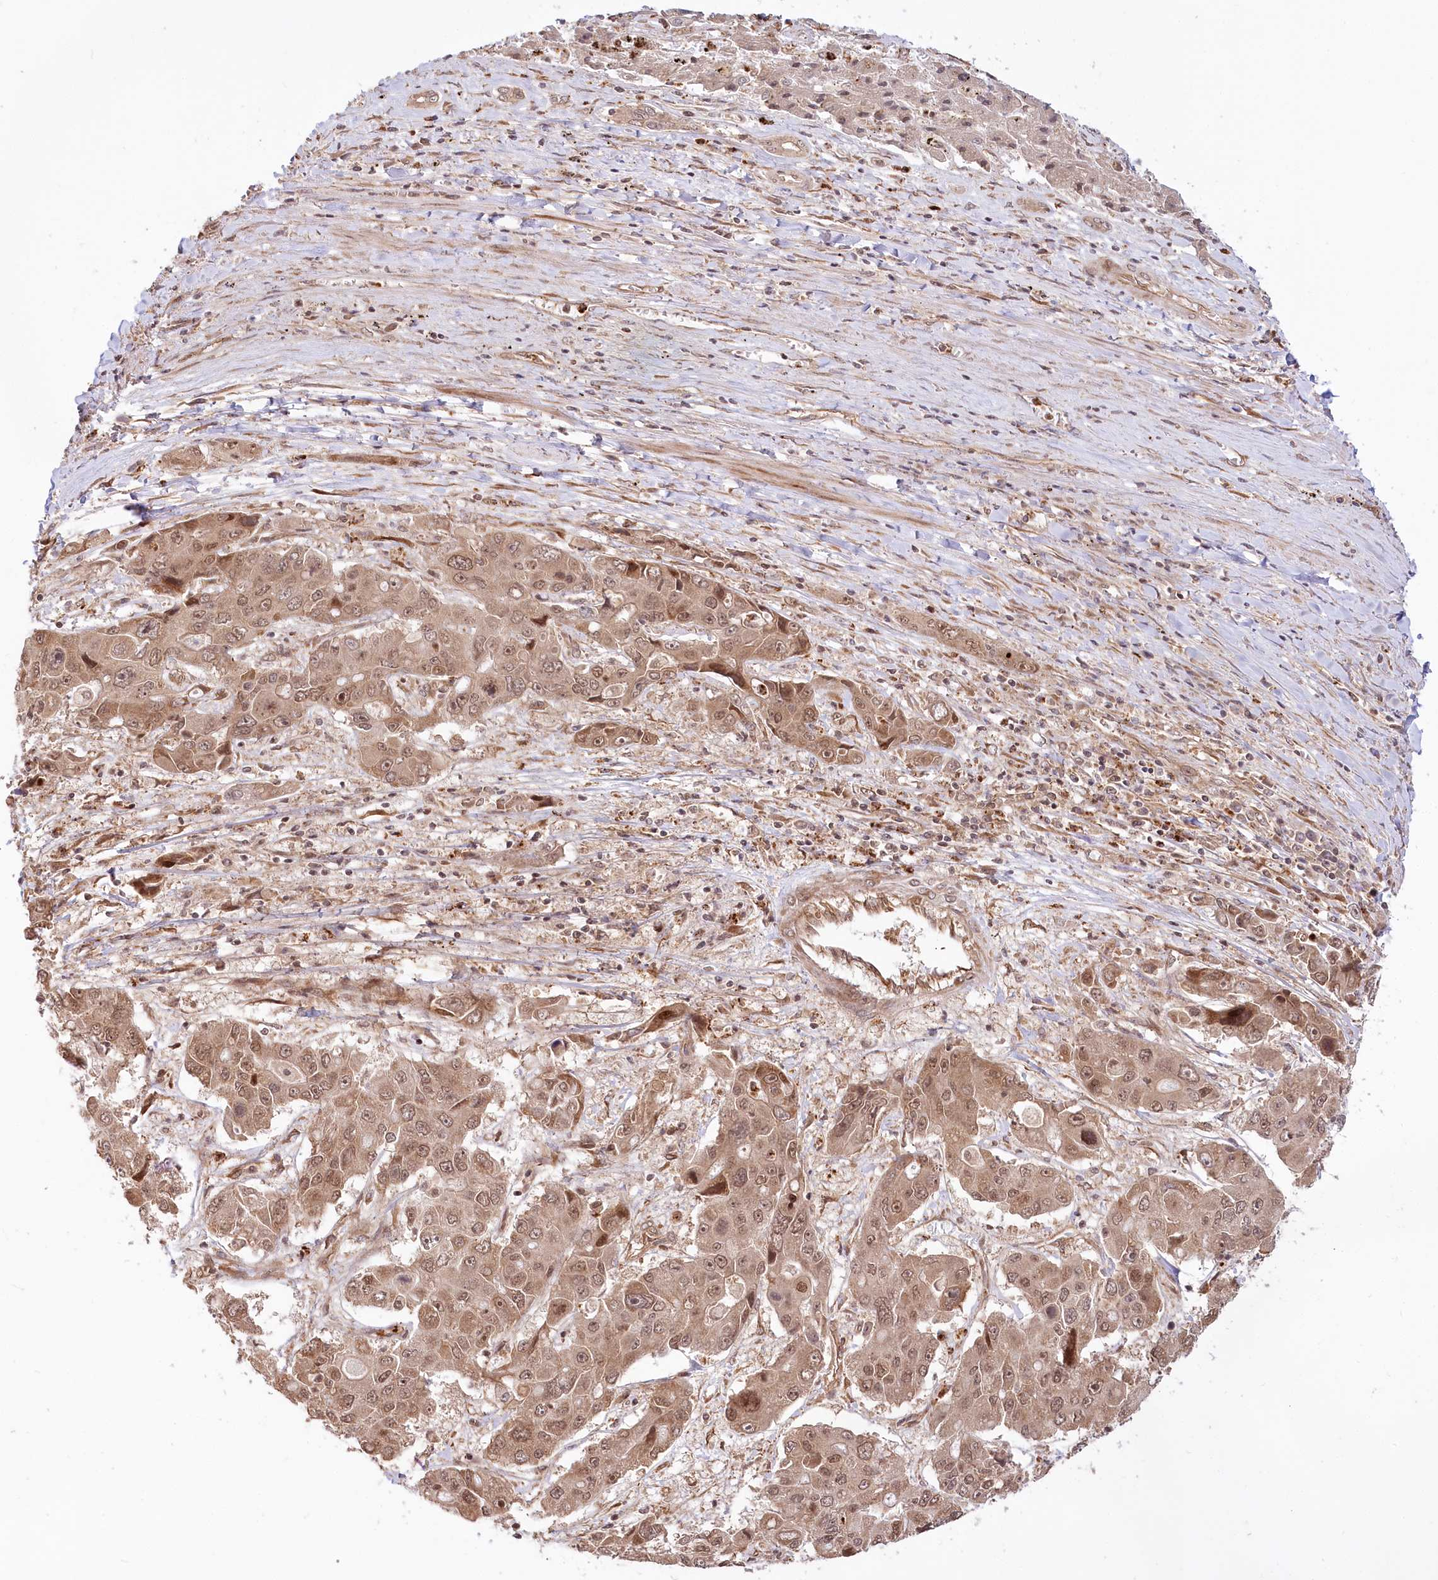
{"staining": {"intensity": "moderate", "quantity": ">75%", "location": "cytoplasmic/membranous,nuclear"}, "tissue": "liver cancer", "cell_type": "Tumor cells", "image_type": "cancer", "snomed": [{"axis": "morphology", "description": "Cholangiocarcinoma"}, {"axis": "topography", "description": "Liver"}], "caption": "A photomicrograph showing moderate cytoplasmic/membranous and nuclear expression in about >75% of tumor cells in cholangiocarcinoma (liver), as visualized by brown immunohistochemical staining.", "gene": "CEP70", "patient": {"sex": "male", "age": 67}}